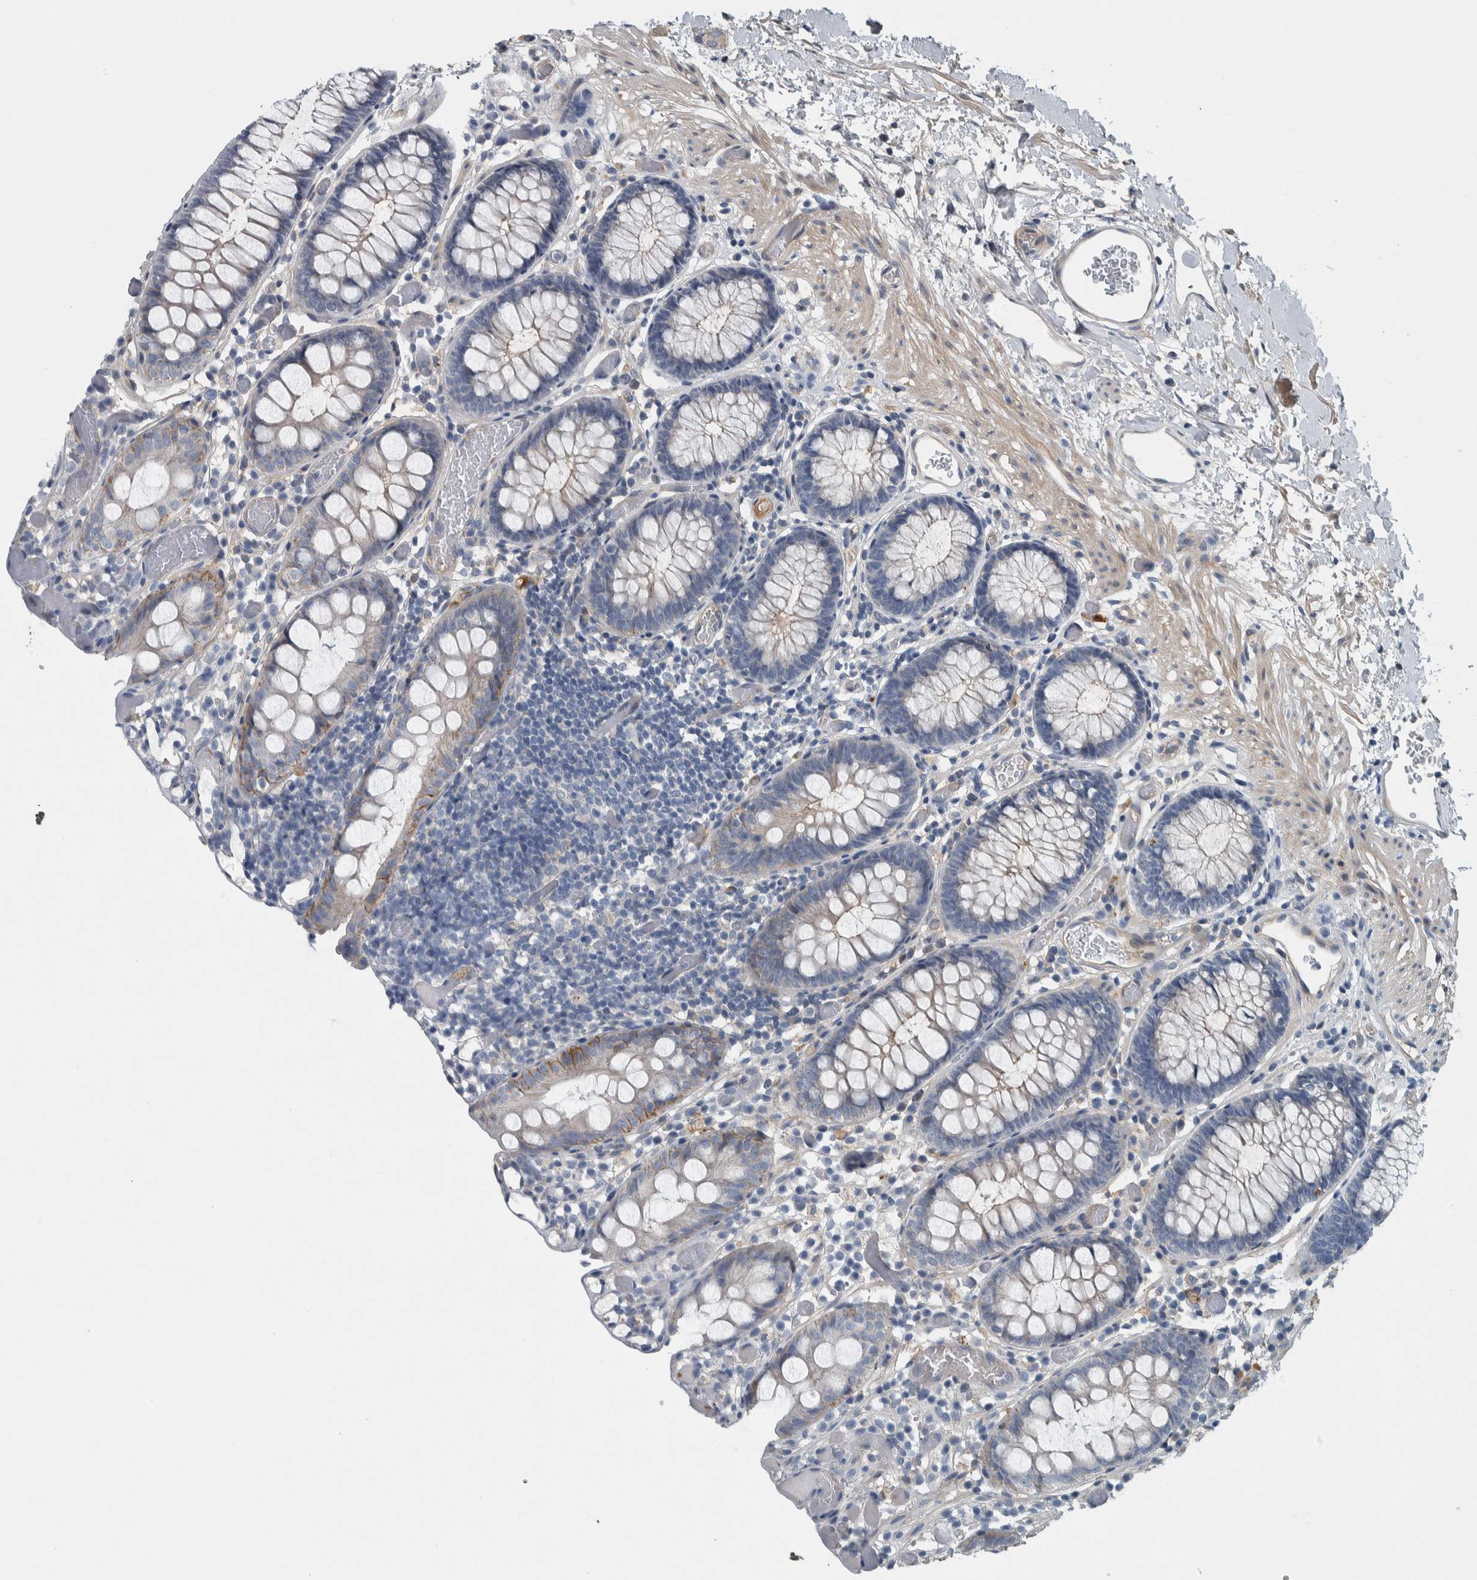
{"staining": {"intensity": "negative", "quantity": "none", "location": "none"}, "tissue": "colon", "cell_type": "Endothelial cells", "image_type": "normal", "snomed": [{"axis": "morphology", "description": "Normal tissue, NOS"}, {"axis": "topography", "description": "Colon"}], "caption": "This is a image of immunohistochemistry (IHC) staining of normal colon, which shows no positivity in endothelial cells.", "gene": "SERPINC1", "patient": {"sex": "male", "age": 14}}